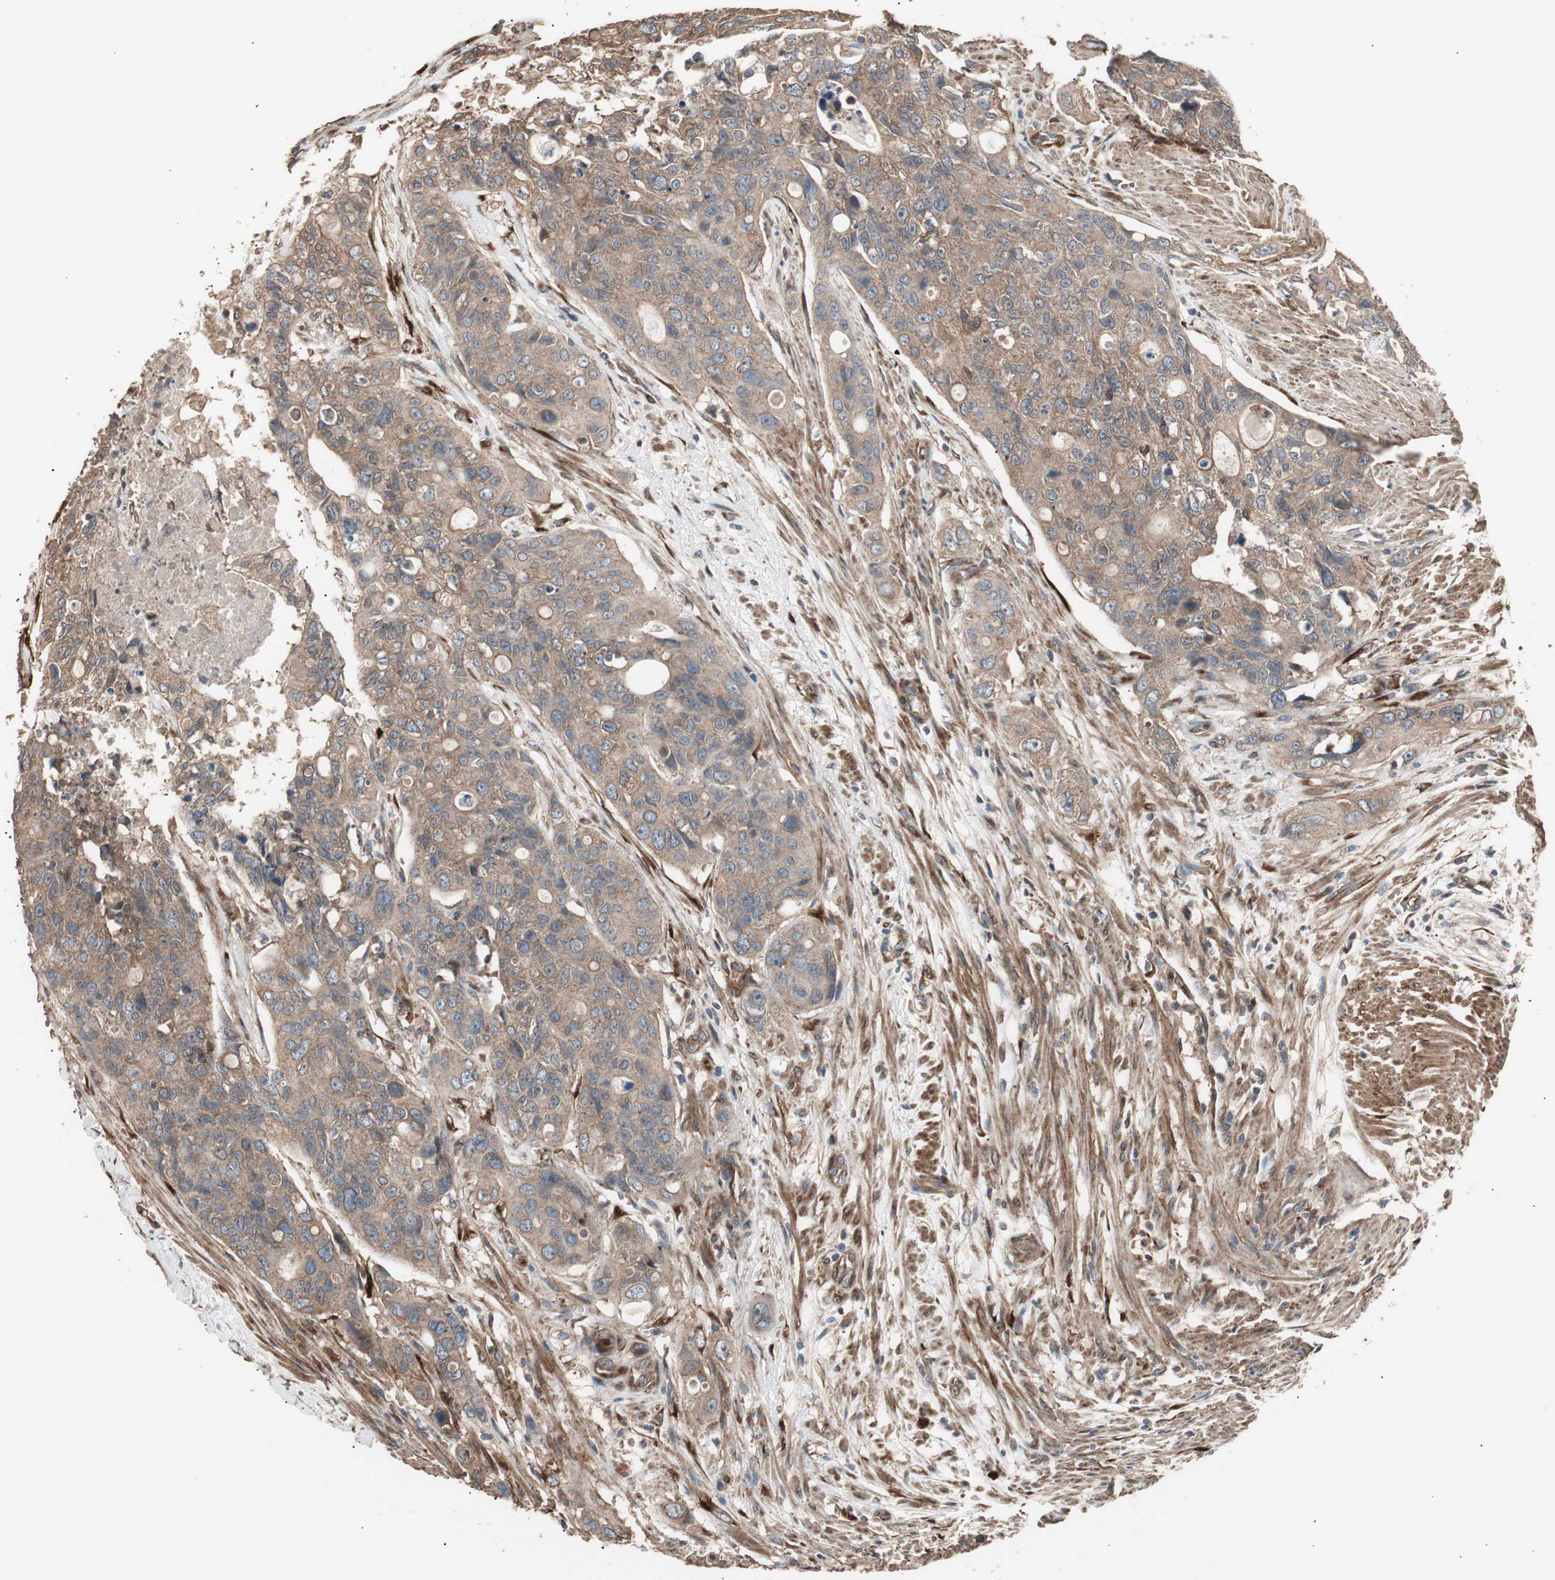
{"staining": {"intensity": "moderate", "quantity": ">75%", "location": "cytoplasmic/membranous"}, "tissue": "colorectal cancer", "cell_type": "Tumor cells", "image_type": "cancer", "snomed": [{"axis": "morphology", "description": "Adenocarcinoma, NOS"}, {"axis": "topography", "description": "Colon"}], "caption": "A medium amount of moderate cytoplasmic/membranous expression is present in about >75% of tumor cells in colorectal cancer tissue.", "gene": "LZTS1", "patient": {"sex": "female", "age": 57}}